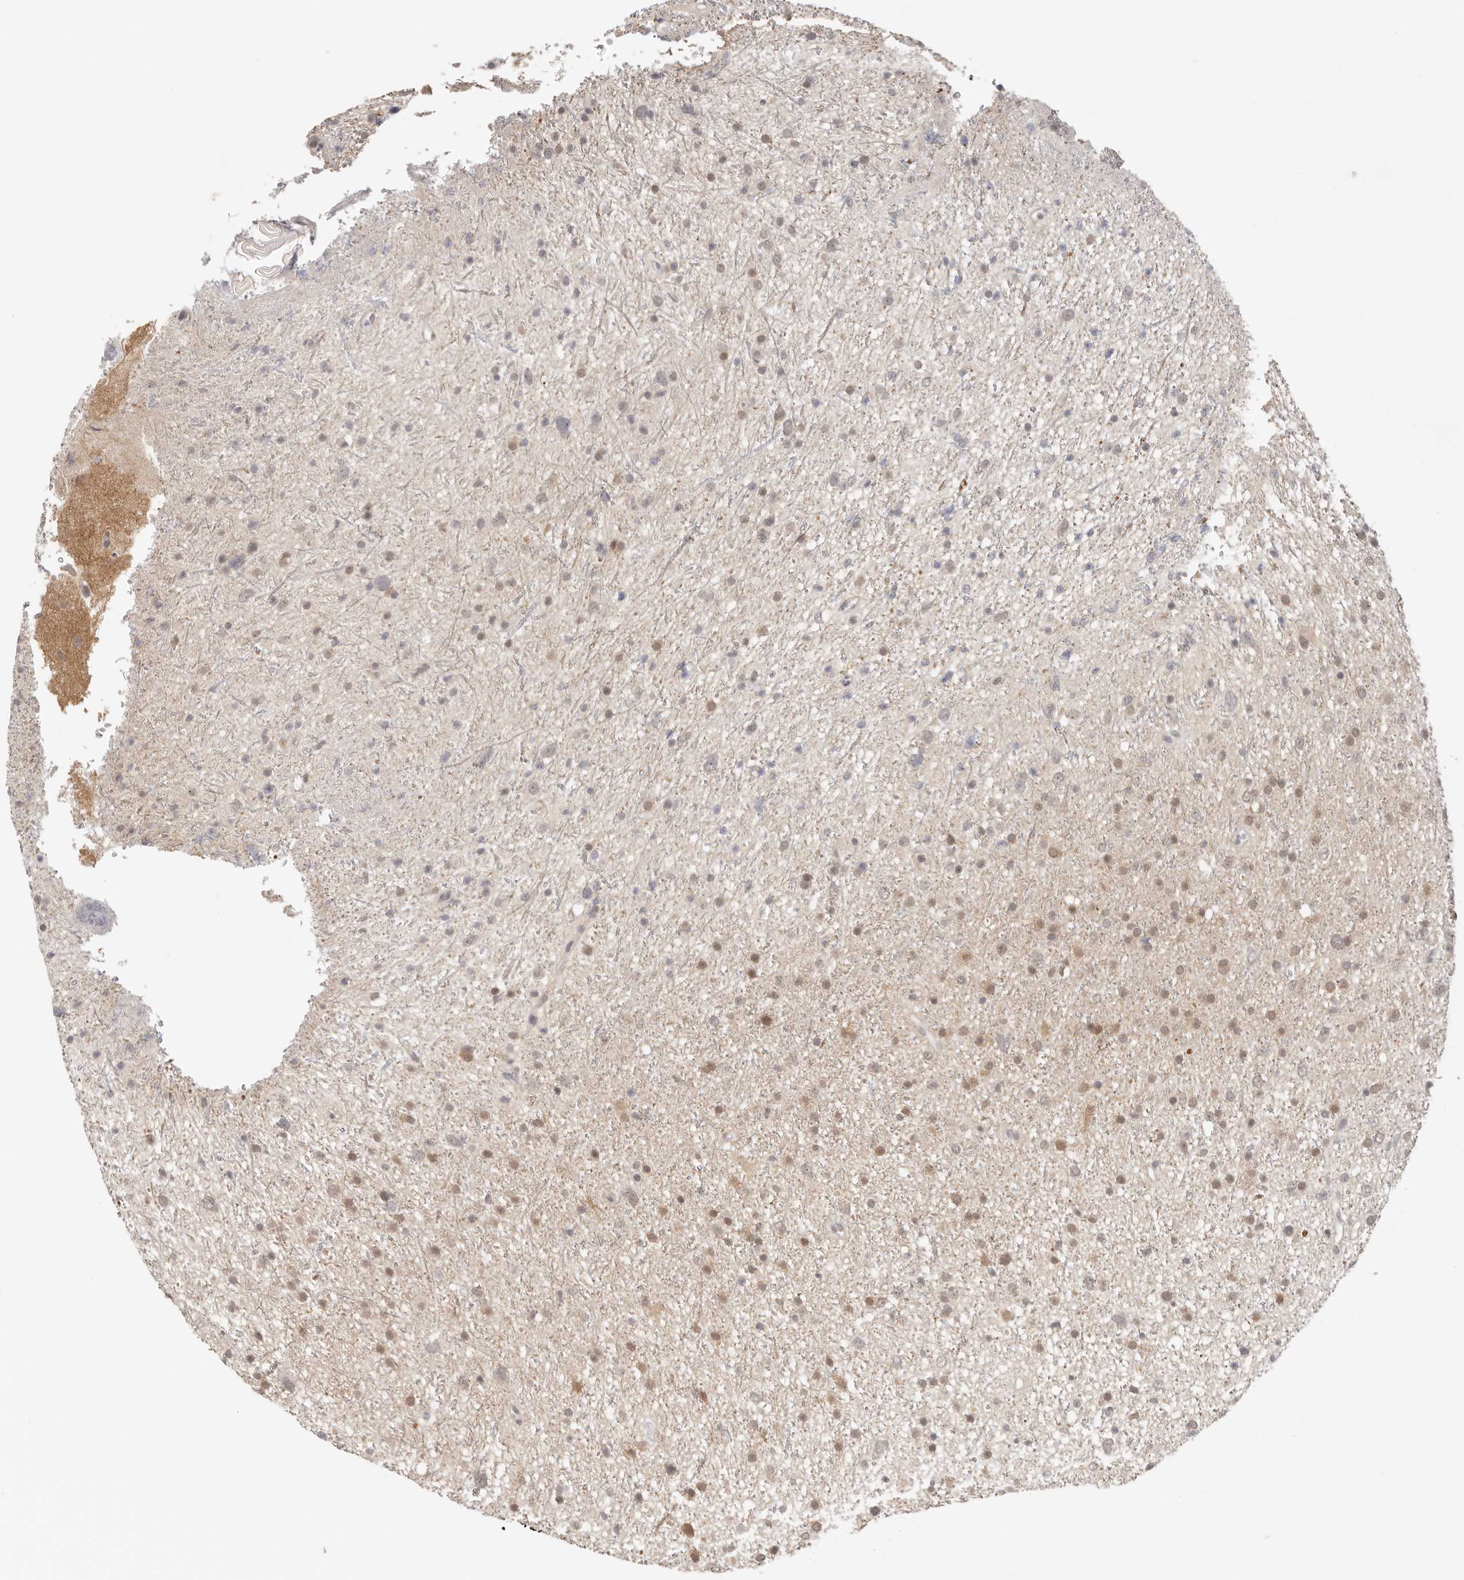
{"staining": {"intensity": "moderate", "quantity": "<25%", "location": "cytoplasmic/membranous,nuclear"}, "tissue": "glioma", "cell_type": "Tumor cells", "image_type": "cancer", "snomed": [{"axis": "morphology", "description": "Glioma, malignant, Low grade"}, {"axis": "topography", "description": "Cerebral cortex"}], "caption": "Tumor cells display low levels of moderate cytoplasmic/membranous and nuclear expression in about <25% of cells in glioma.", "gene": "LARP7", "patient": {"sex": "female", "age": 39}}